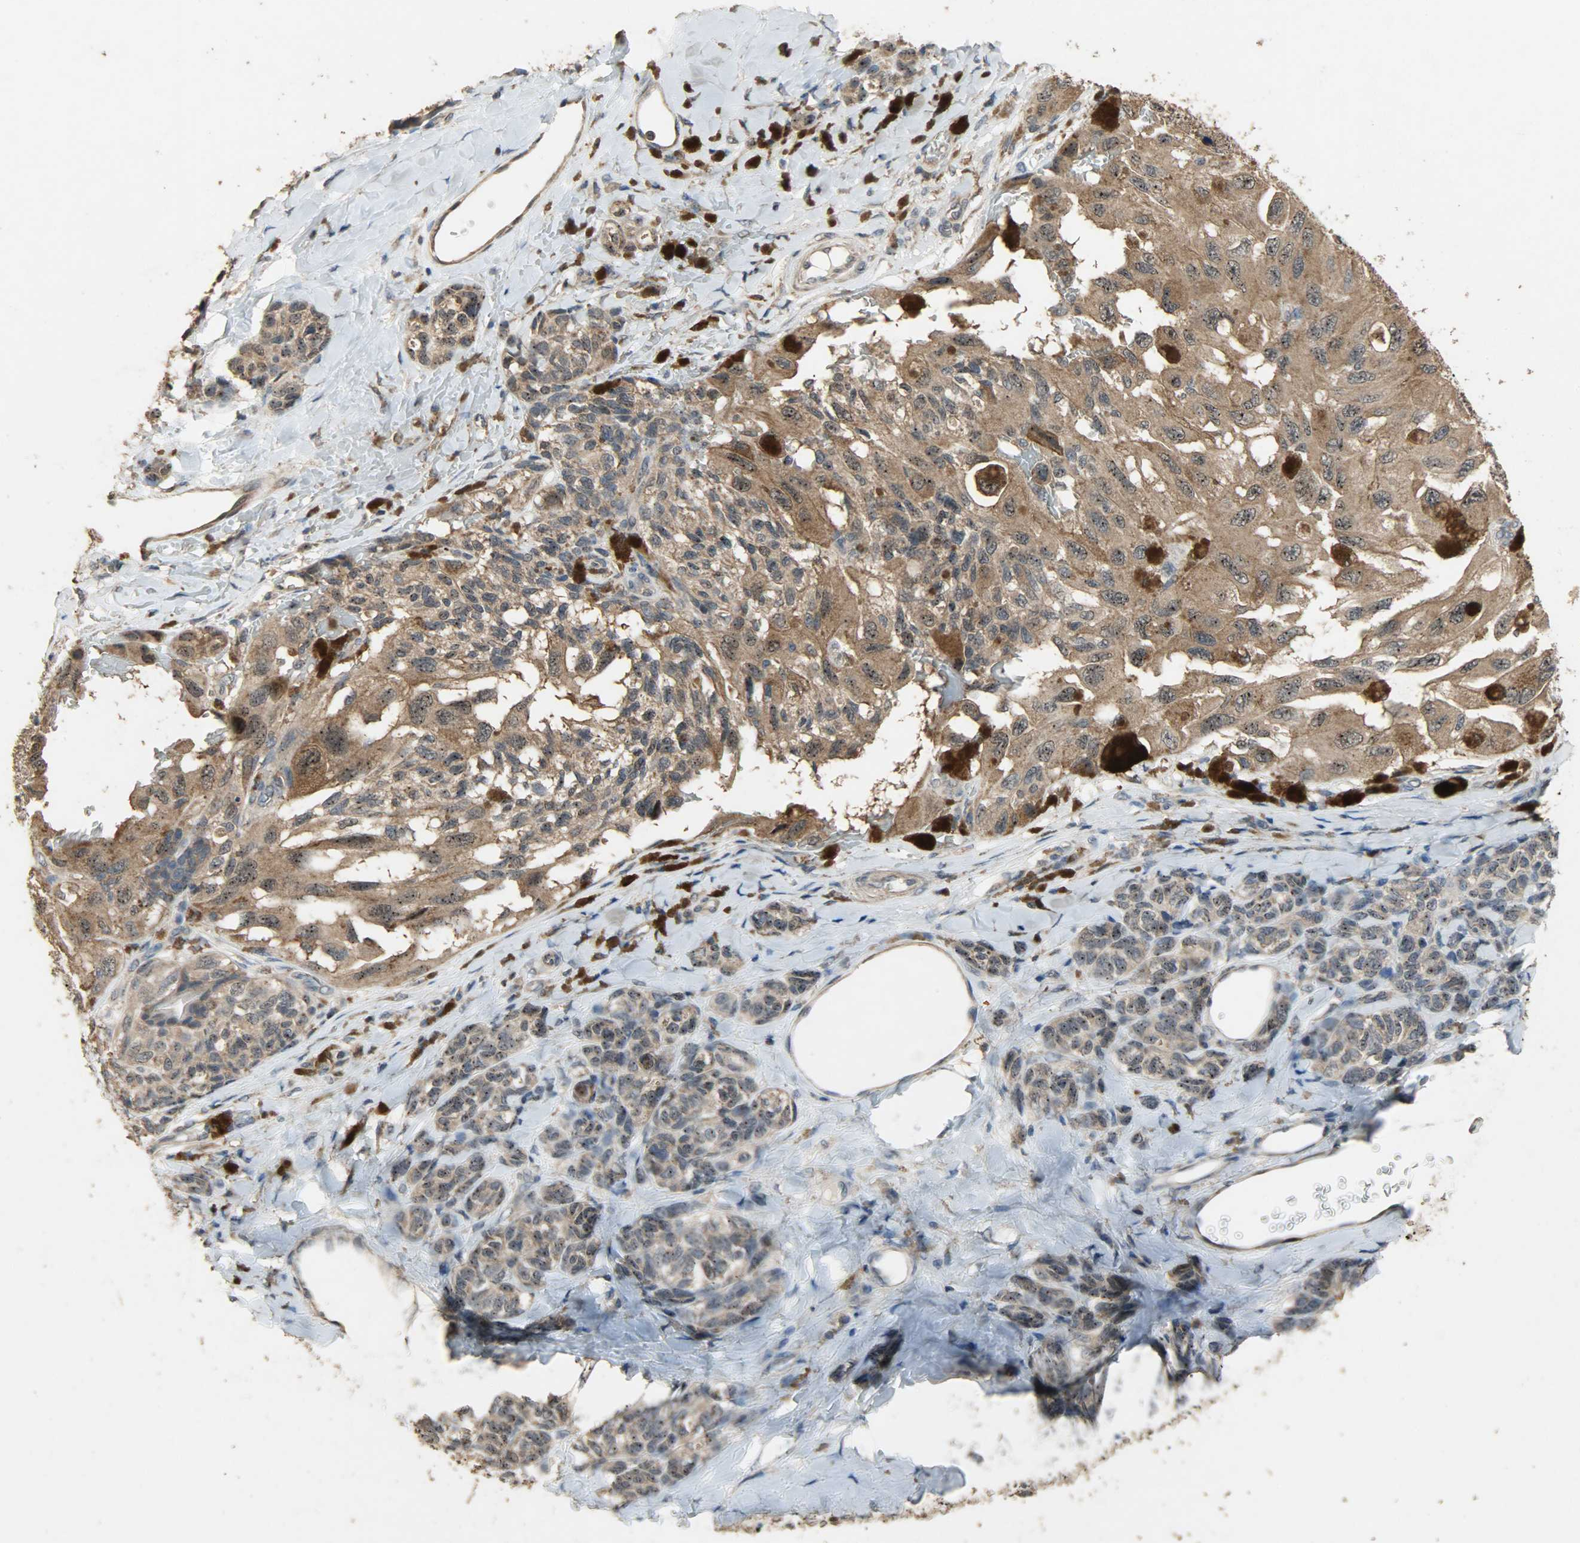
{"staining": {"intensity": "moderate", "quantity": ">75%", "location": "cytoplasmic/membranous"}, "tissue": "melanoma", "cell_type": "Tumor cells", "image_type": "cancer", "snomed": [{"axis": "morphology", "description": "Malignant melanoma, NOS"}, {"axis": "topography", "description": "Skin"}], "caption": "A histopathology image of human melanoma stained for a protein shows moderate cytoplasmic/membranous brown staining in tumor cells.", "gene": "CDKN2C", "patient": {"sex": "female", "age": 73}}